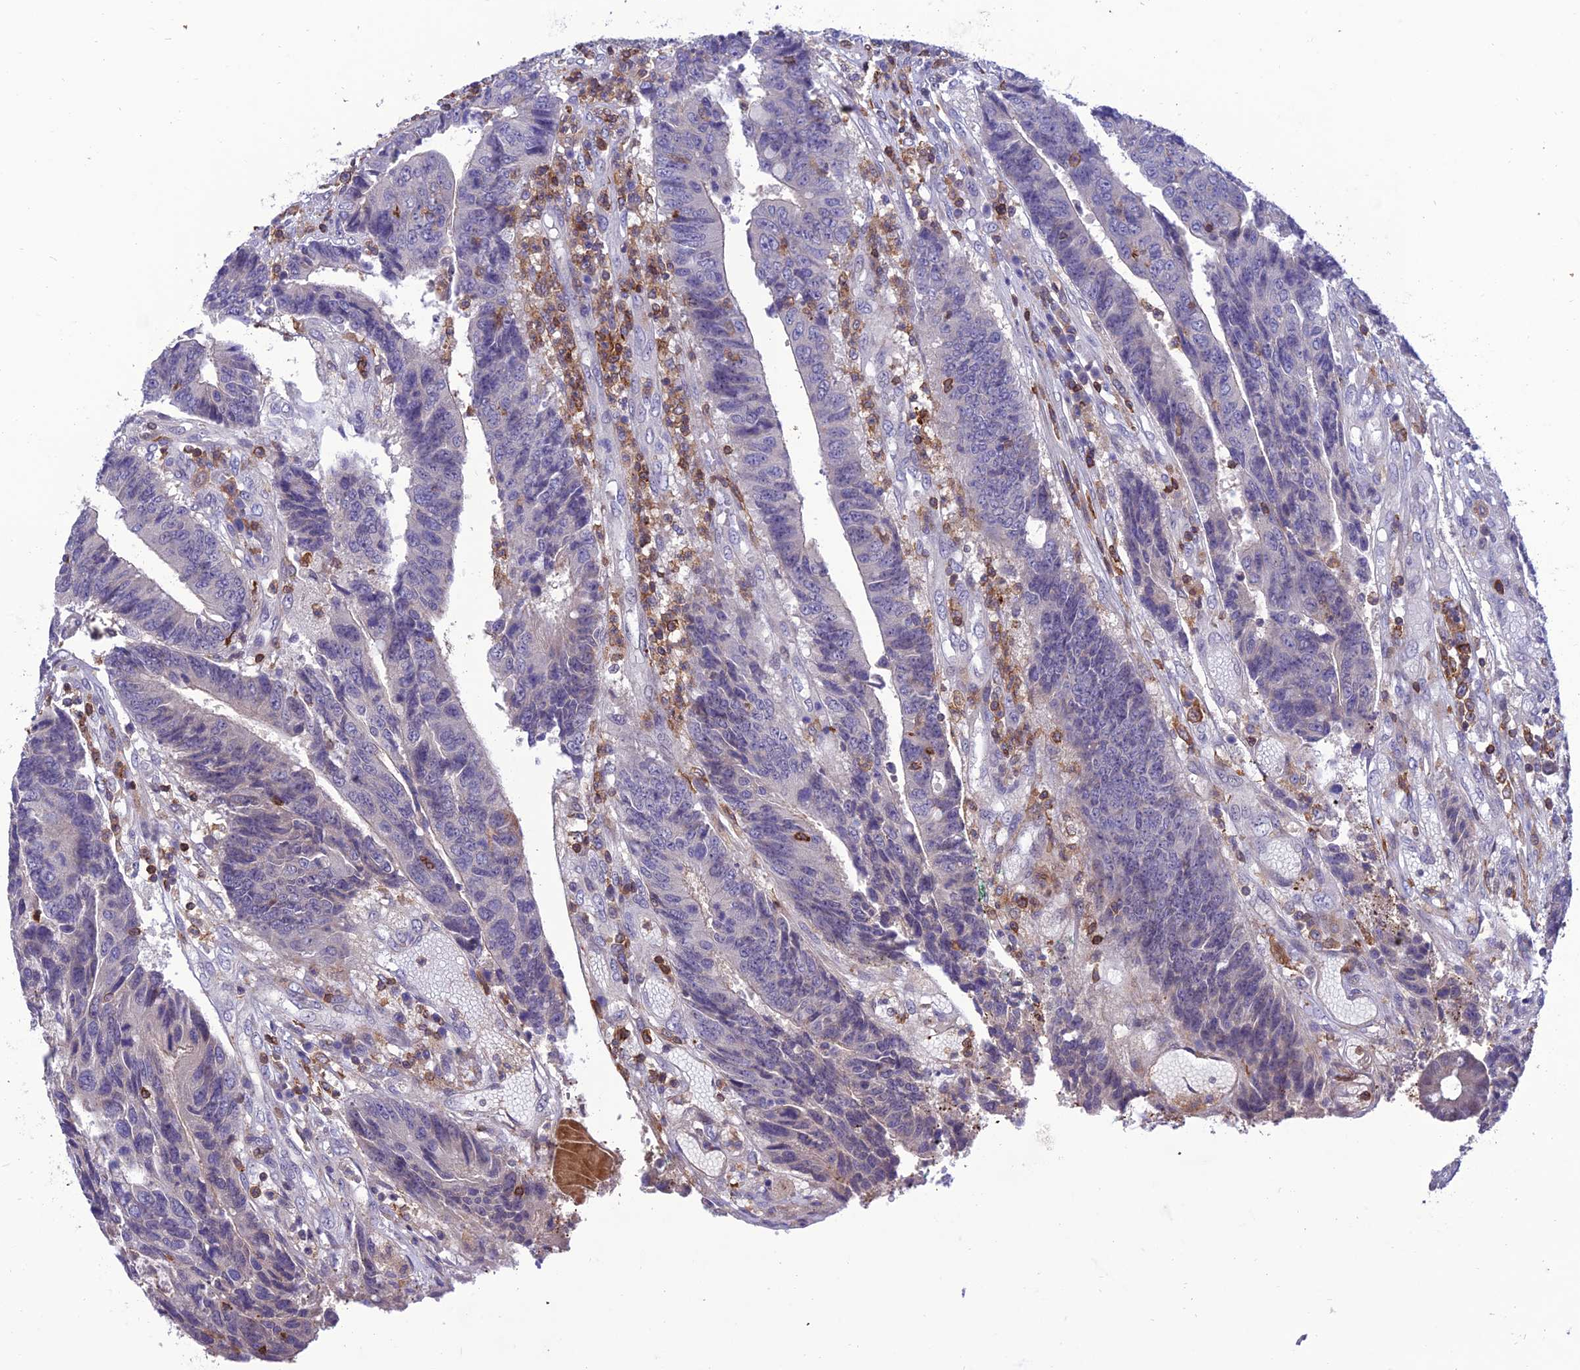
{"staining": {"intensity": "negative", "quantity": "none", "location": "none"}, "tissue": "colorectal cancer", "cell_type": "Tumor cells", "image_type": "cancer", "snomed": [{"axis": "morphology", "description": "Adenocarcinoma, NOS"}, {"axis": "topography", "description": "Rectum"}], "caption": "DAB (3,3'-diaminobenzidine) immunohistochemical staining of colorectal cancer exhibits no significant staining in tumor cells.", "gene": "FAM76A", "patient": {"sex": "male", "age": 84}}